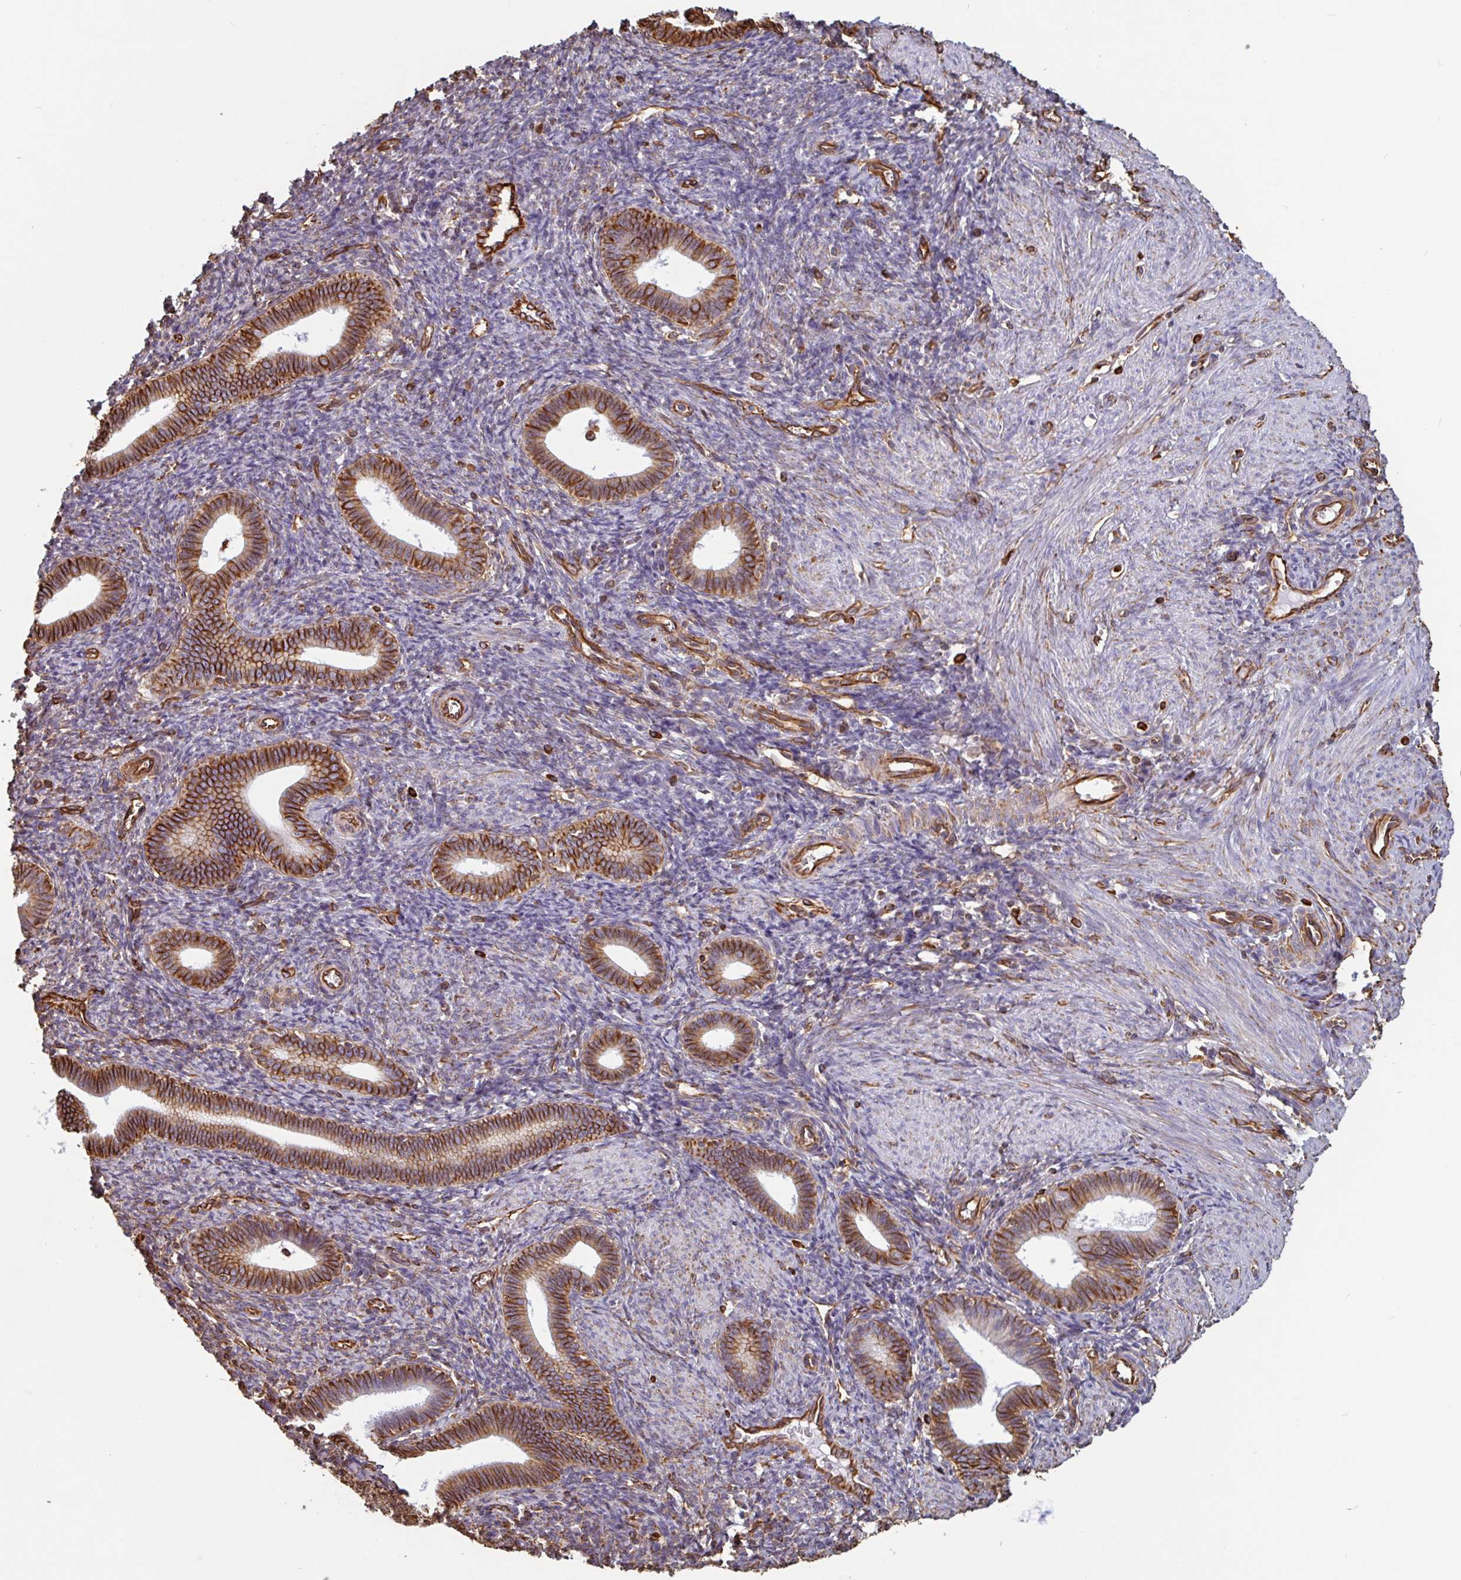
{"staining": {"intensity": "strong", "quantity": "<25%", "location": "cytoplasmic/membranous"}, "tissue": "endometrium", "cell_type": "Cells in endometrial stroma", "image_type": "normal", "snomed": [{"axis": "morphology", "description": "Normal tissue, NOS"}, {"axis": "topography", "description": "Endometrium"}], "caption": "Protein analysis of normal endometrium demonstrates strong cytoplasmic/membranous staining in about <25% of cells in endometrial stroma.", "gene": "PPFIA1", "patient": {"sex": "female", "age": 41}}